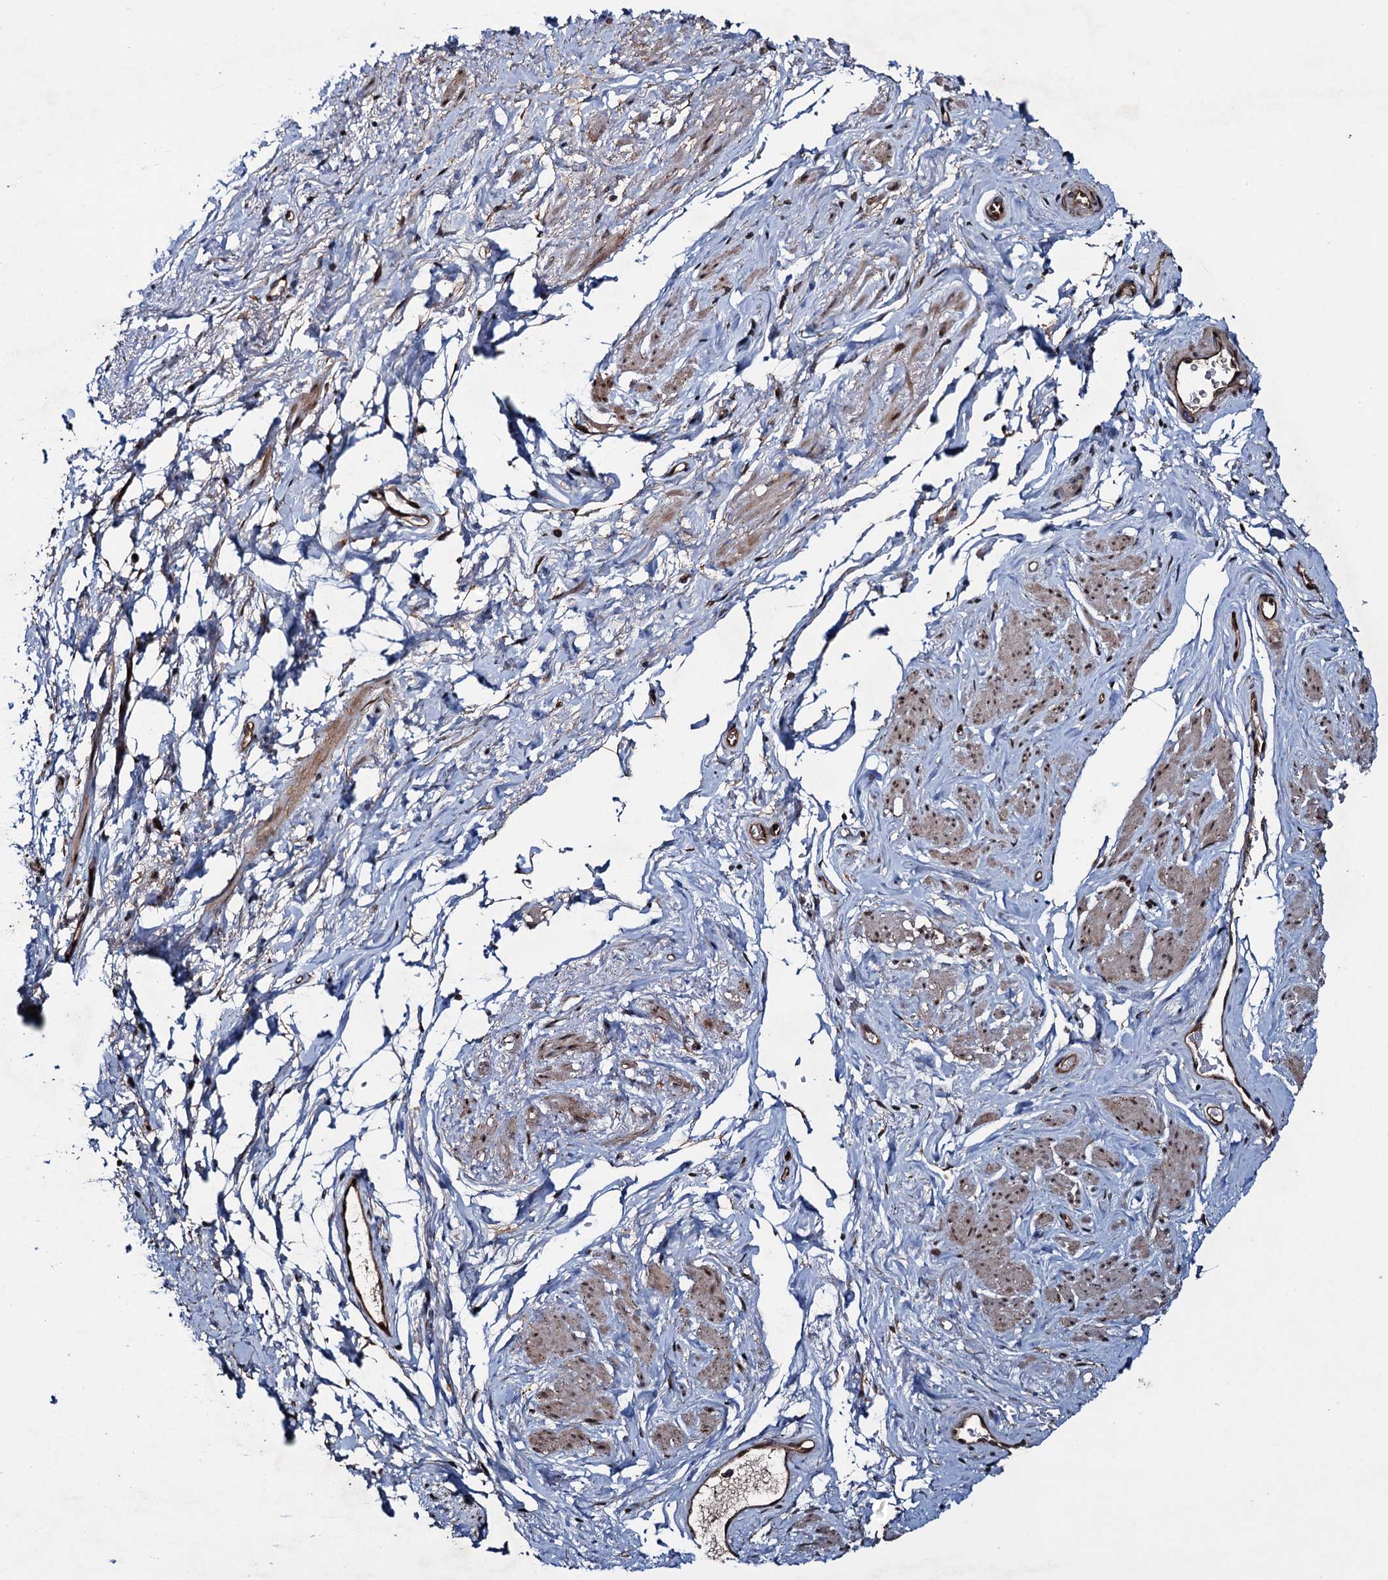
{"staining": {"intensity": "moderate", "quantity": ">75%", "location": "cytoplasmic/membranous,nuclear"}, "tissue": "smooth muscle", "cell_type": "Smooth muscle cells", "image_type": "normal", "snomed": [{"axis": "morphology", "description": "Normal tissue, NOS"}, {"axis": "topography", "description": "Smooth muscle"}, {"axis": "topography", "description": "Peripheral nerve tissue"}], "caption": "Immunohistochemistry (IHC) histopathology image of normal smooth muscle stained for a protein (brown), which exhibits medium levels of moderate cytoplasmic/membranous,nuclear positivity in about >75% of smooth muscle cells.", "gene": "RHOBTB1", "patient": {"sex": "male", "age": 69}}